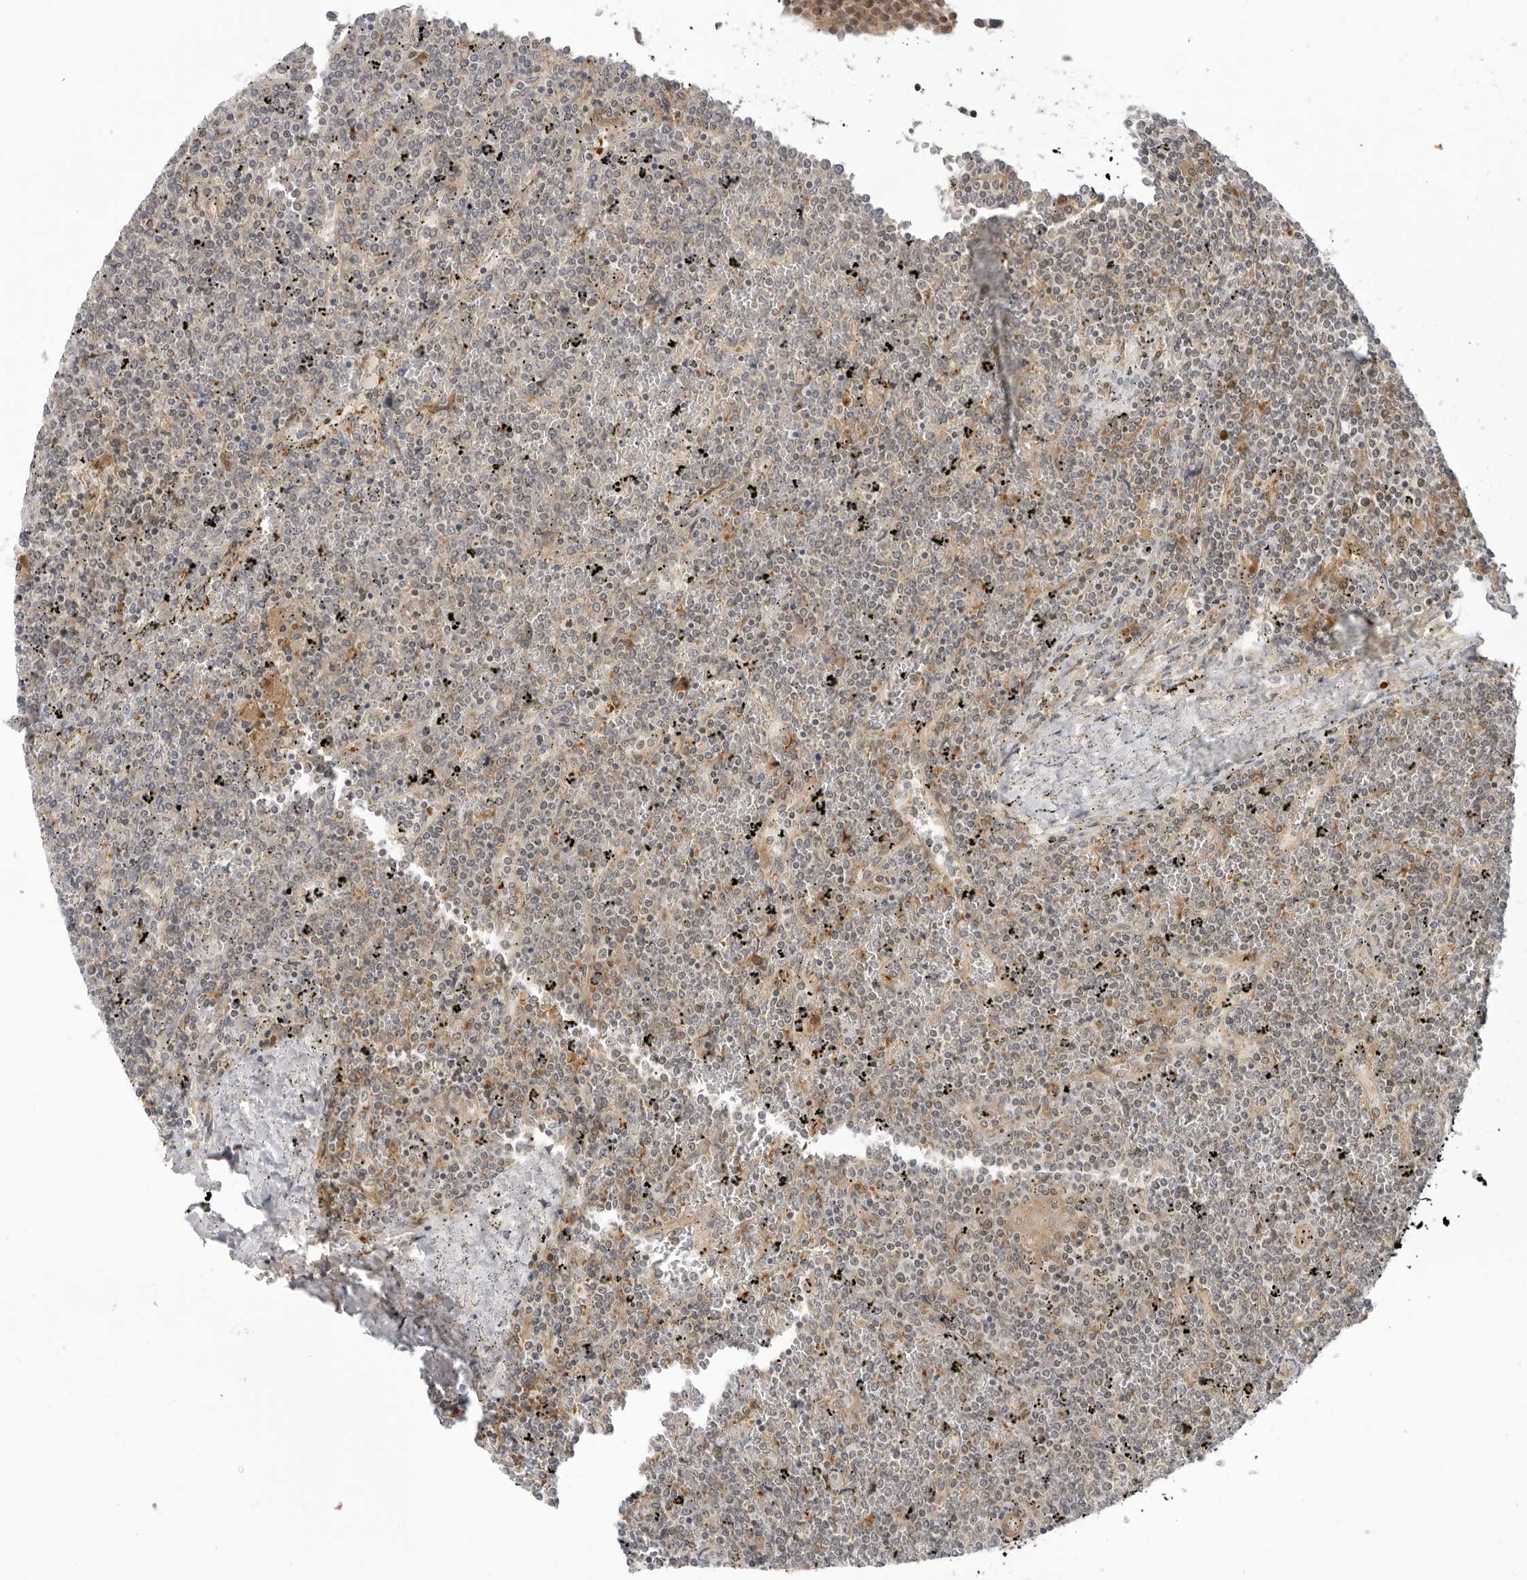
{"staining": {"intensity": "negative", "quantity": "none", "location": "none"}, "tissue": "lymphoma", "cell_type": "Tumor cells", "image_type": "cancer", "snomed": [{"axis": "morphology", "description": "Malignant lymphoma, non-Hodgkin's type, Low grade"}, {"axis": "topography", "description": "Spleen"}], "caption": "Immunohistochemistry (IHC) image of neoplastic tissue: lymphoma stained with DAB (3,3'-diaminobenzidine) demonstrates no significant protein staining in tumor cells. (DAB (3,3'-diaminobenzidine) IHC, high magnification).", "gene": "SUGCT", "patient": {"sex": "female", "age": 19}}